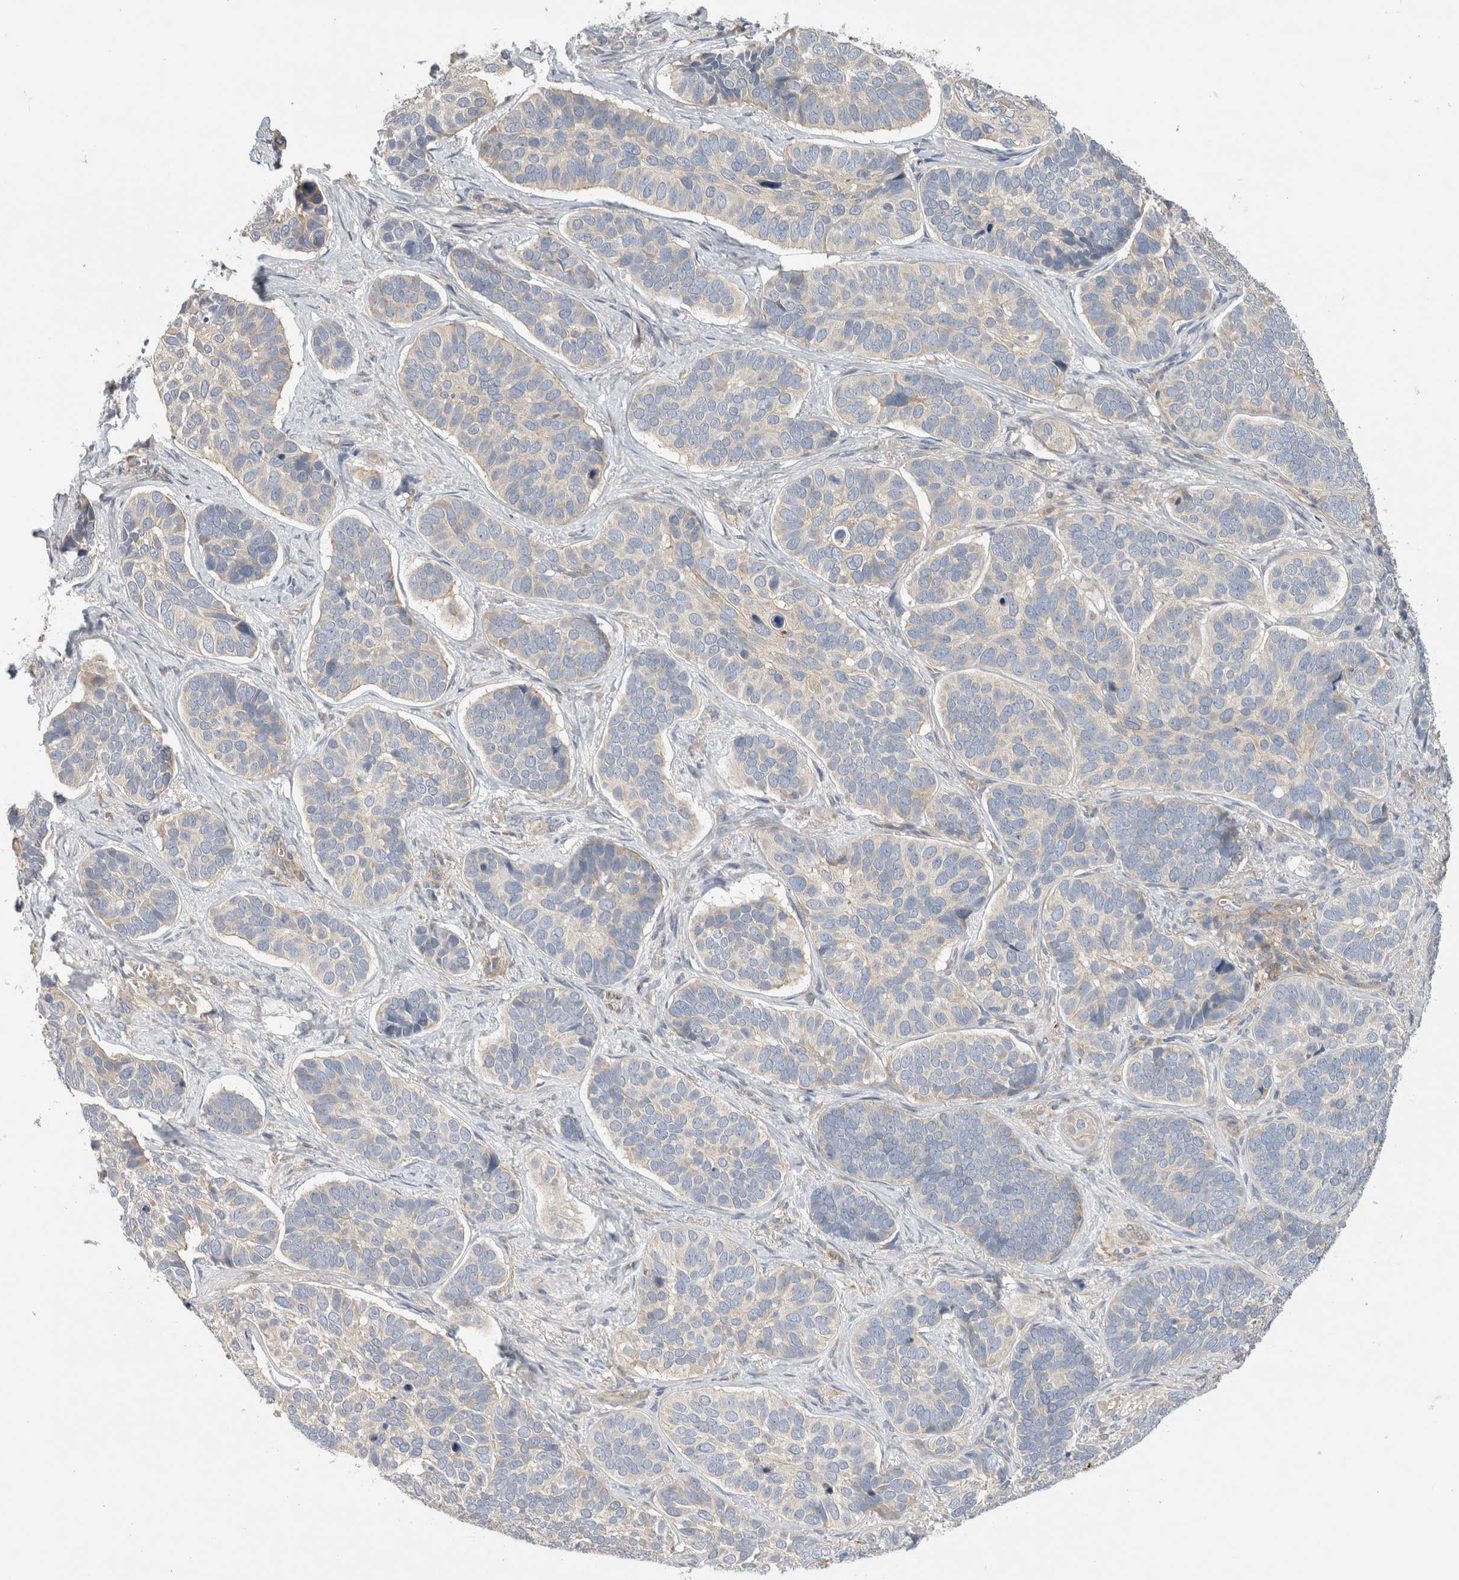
{"staining": {"intensity": "negative", "quantity": "none", "location": "none"}, "tissue": "skin cancer", "cell_type": "Tumor cells", "image_type": "cancer", "snomed": [{"axis": "morphology", "description": "Basal cell carcinoma"}, {"axis": "topography", "description": "Skin"}], "caption": "IHC histopathology image of neoplastic tissue: skin basal cell carcinoma stained with DAB shows no significant protein expression in tumor cells.", "gene": "GRIK2", "patient": {"sex": "male", "age": 62}}